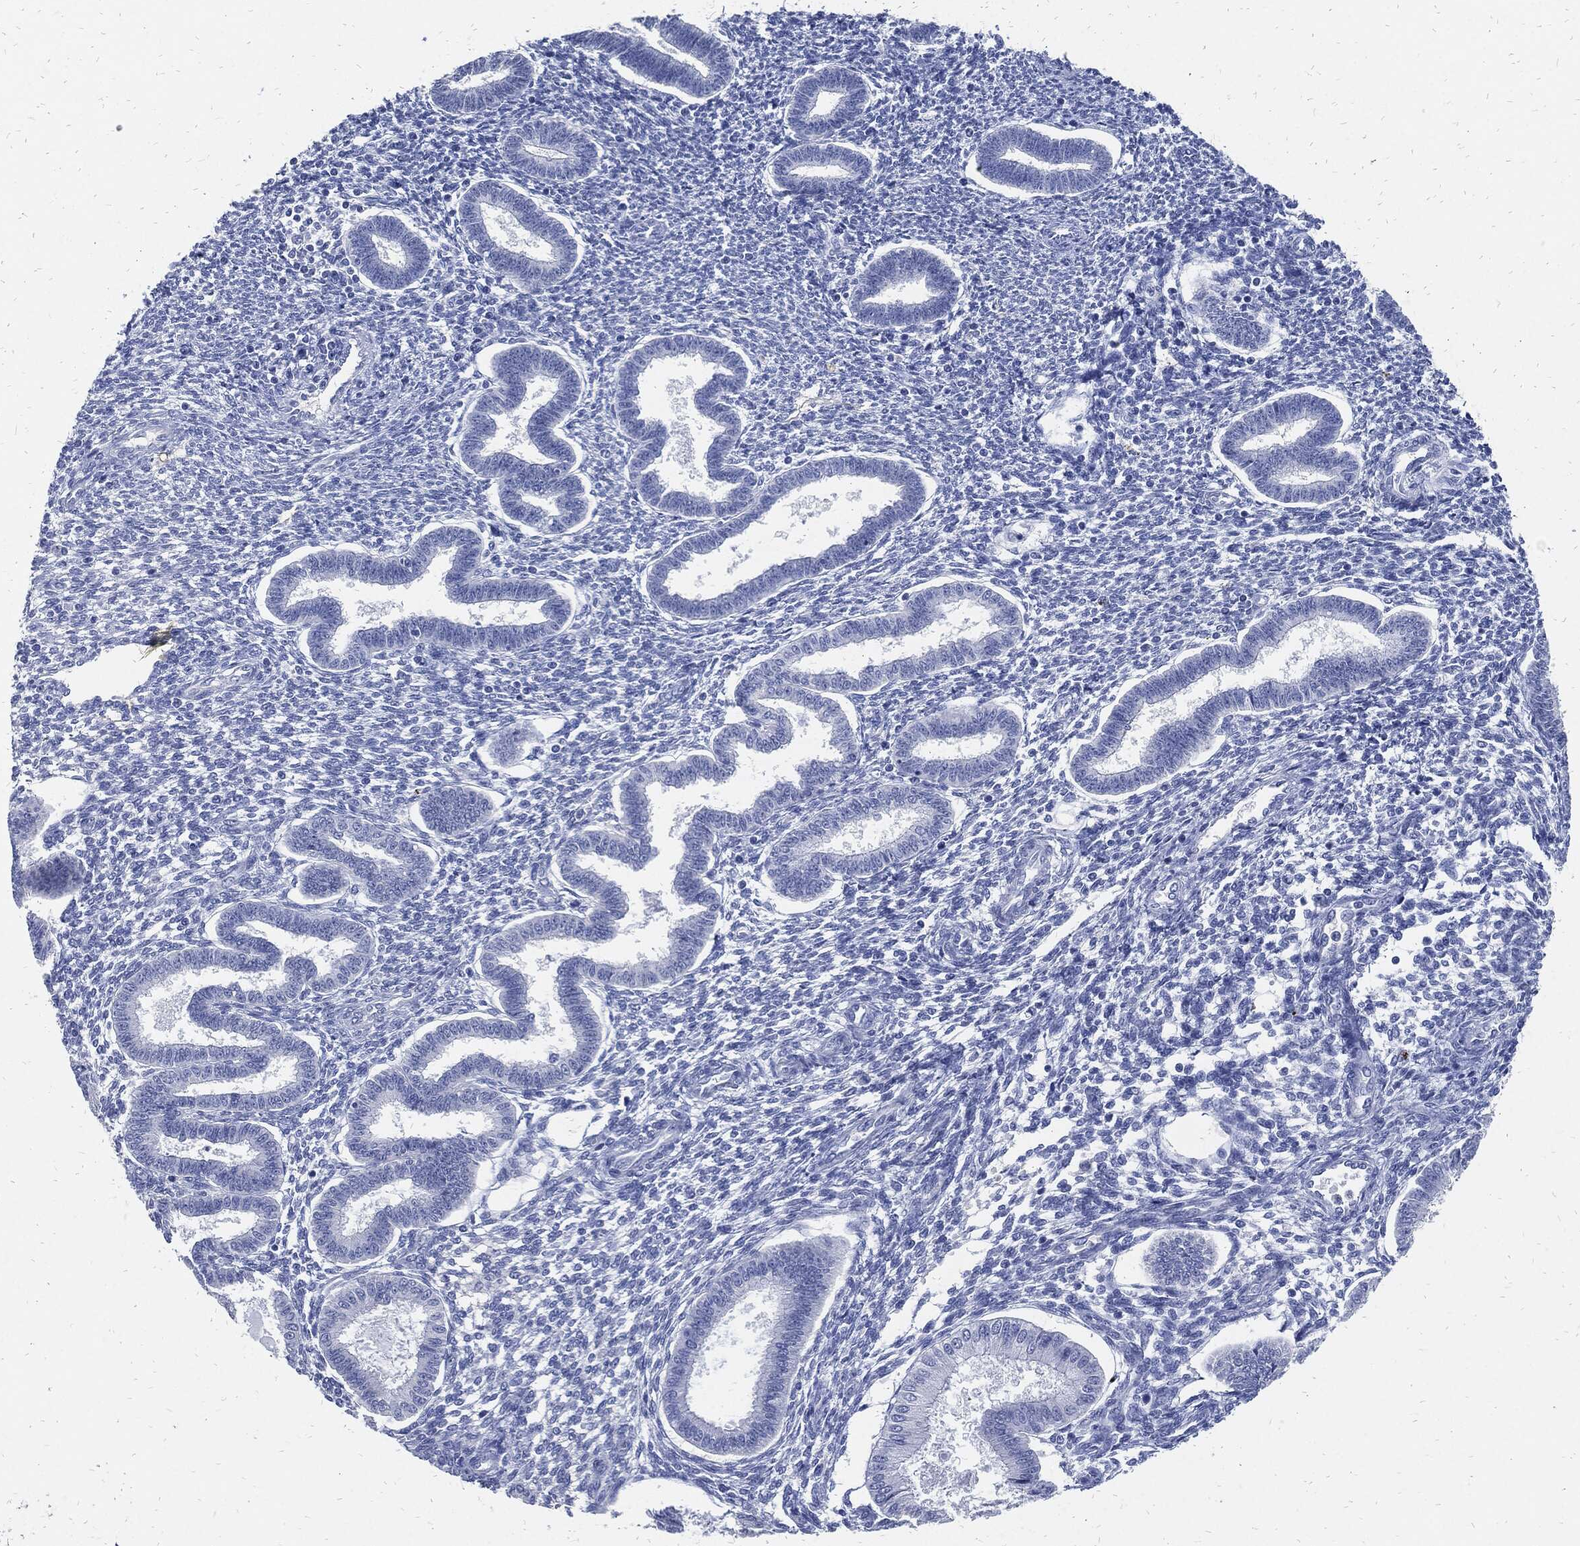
{"staining": {"intensity": "negative", "quantity": "none", "location": "none"}, "tissue": "endometrium", "cell_type": "Cells in endometrial stroma", "image_type": "normal", "snomed": [{"axis": "morphology", "description": "Normal tissue, NOS"}, {"axis": "topography", "description": "Endometrium"}], "caption": "Immunohistochemistry photomicrograph of benign endometrium: endometrium stained with DAB displays no significant protein staining in cells in endometrial stroma. The staining is performed using DAB brown chromogen with nuclei counter-stained in using hematoxylin.", "gene": "FABP4", "patient": {"sex": "female", "age": 43}}